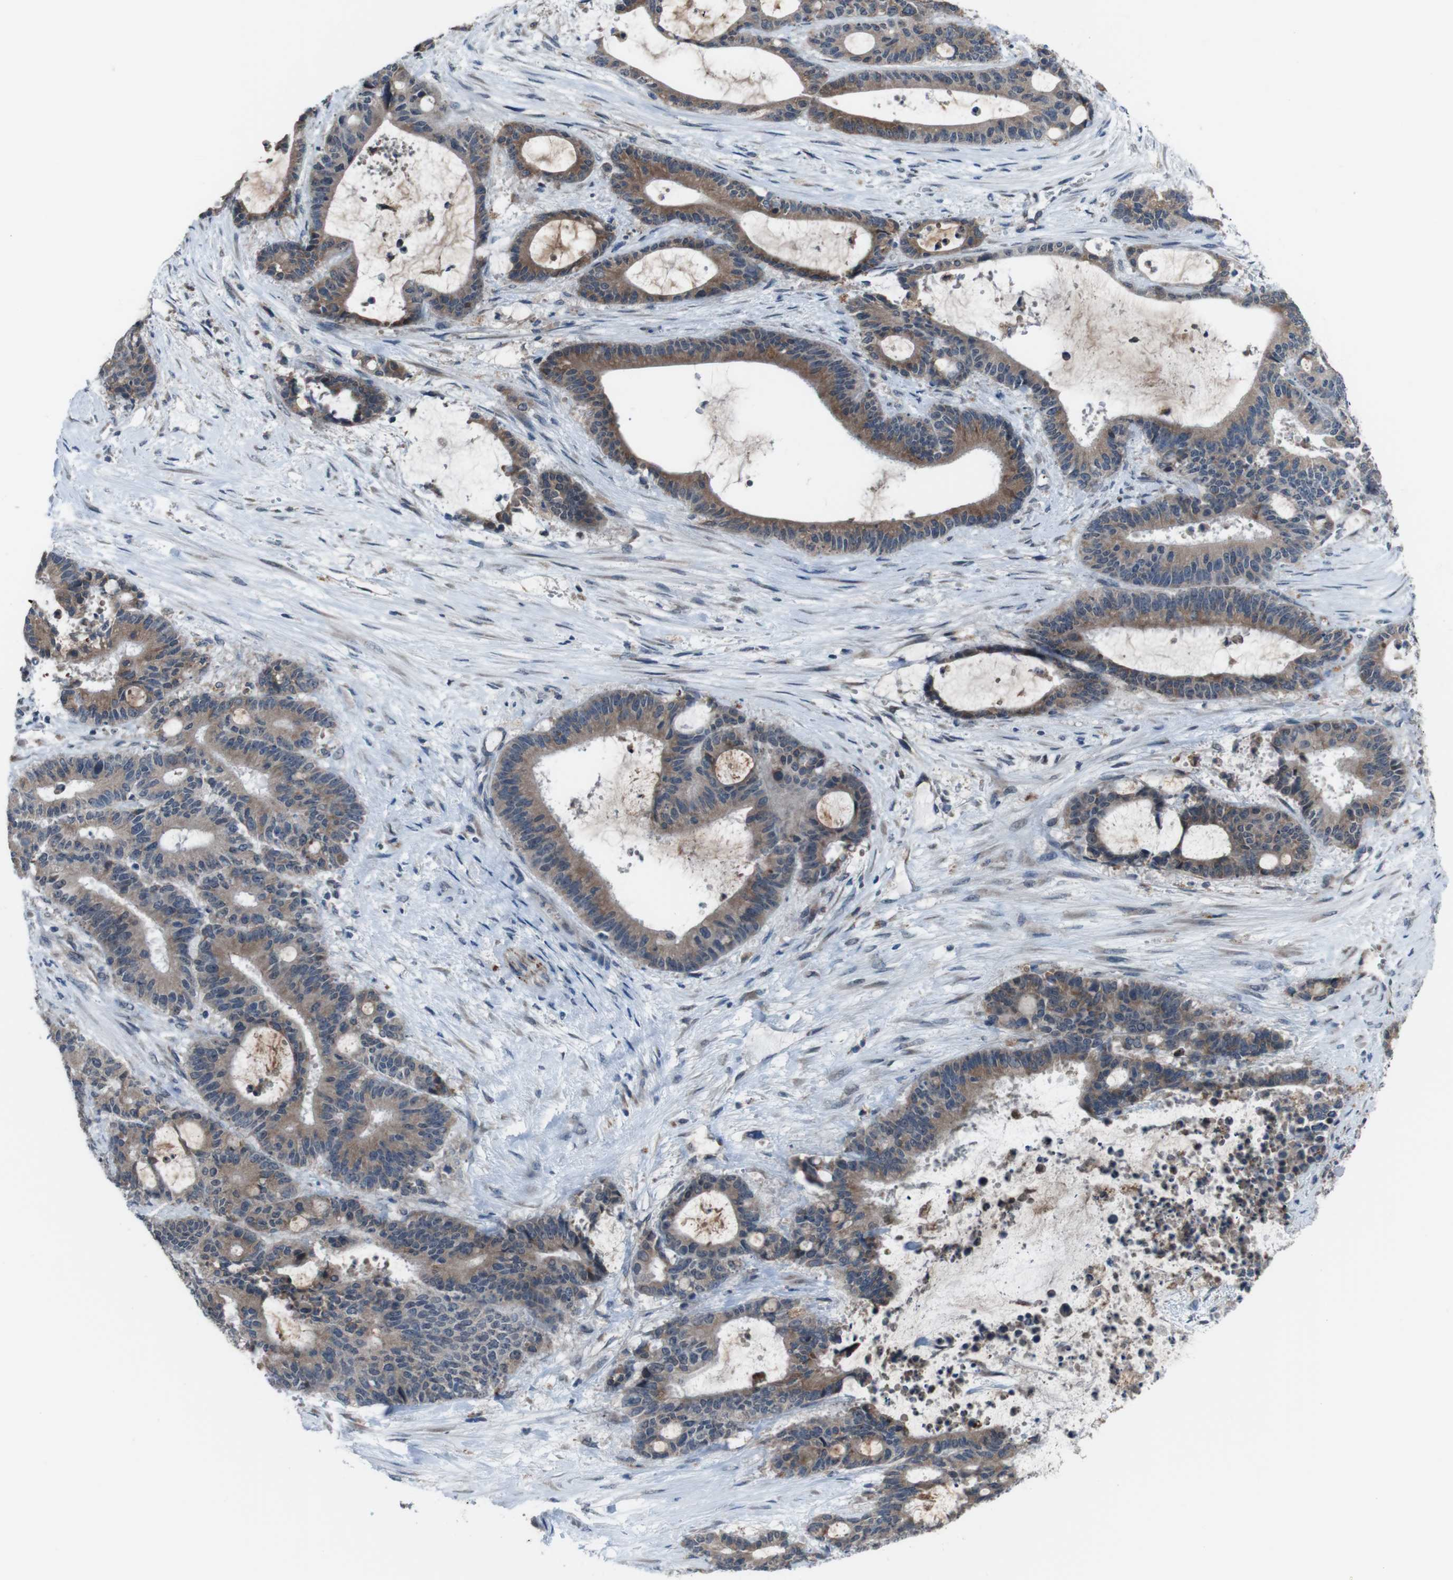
{"staining": {"intensity": "moderate", "quantity": ">75%", "location": "cytoplasmic/membranous"}, "tissue": "liver cancer", "cell_type": "Tumor cells", "image_type": "cancer", "snomed": [{"axis": "morphology", "description": "Normal tissue, NOS"}, {"axis": "morphology", "description": "Cholangiocarcinoma"}, {"axis": "topography", "description": "Liver"}, {"axis": "topography", "description": "Peripheral nerve tissue"}], "caption": "Liver cancer (cholangiocarcinoma) was stained to show a protein in brown. There is medium levels of moderate cytoplasmic/membranous positivity in approximately >75% of tumor cells.", "gene": "CDH22", "patient": {"sex": "female", "age": 73}}